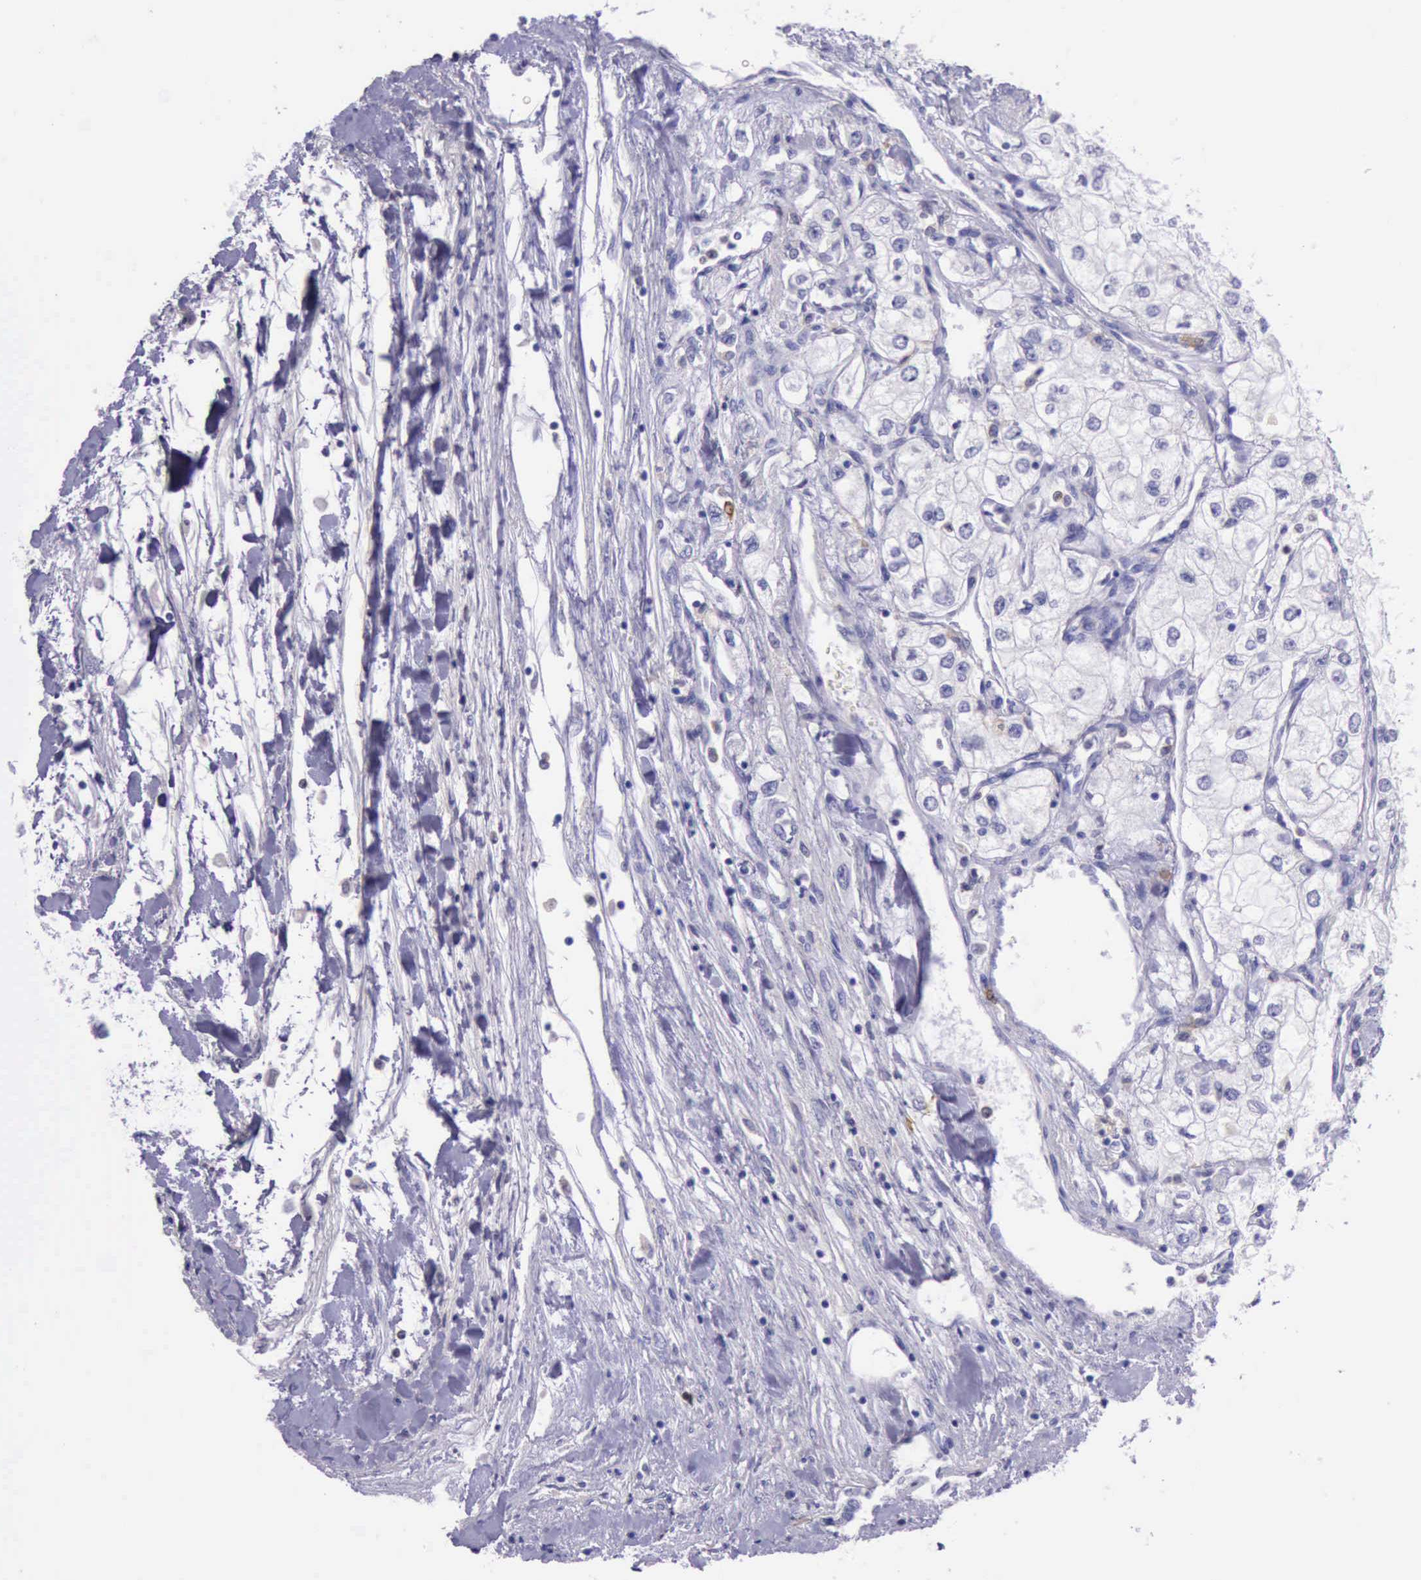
{"staining": {"intensity": "negative", "quantity": "none", "location": "none"}, "tissue": "renal cancer", "cell_type": "Tumor cells", "image_type": "cancer", "snomed": [{"axis": "morphology", "description": "Adenocarcinoma, NOS"}, {"axis": "topography", "description": "Kidney"}], "caption": "Immunohistochemistry (IHC) histopathology image of human renal cancer (adenocarcinoma) stained for a protein (brown), which exhibits no staining in tumor cells.", "gene": "BTK", "patient": {"sex": "male", "age": 57}}